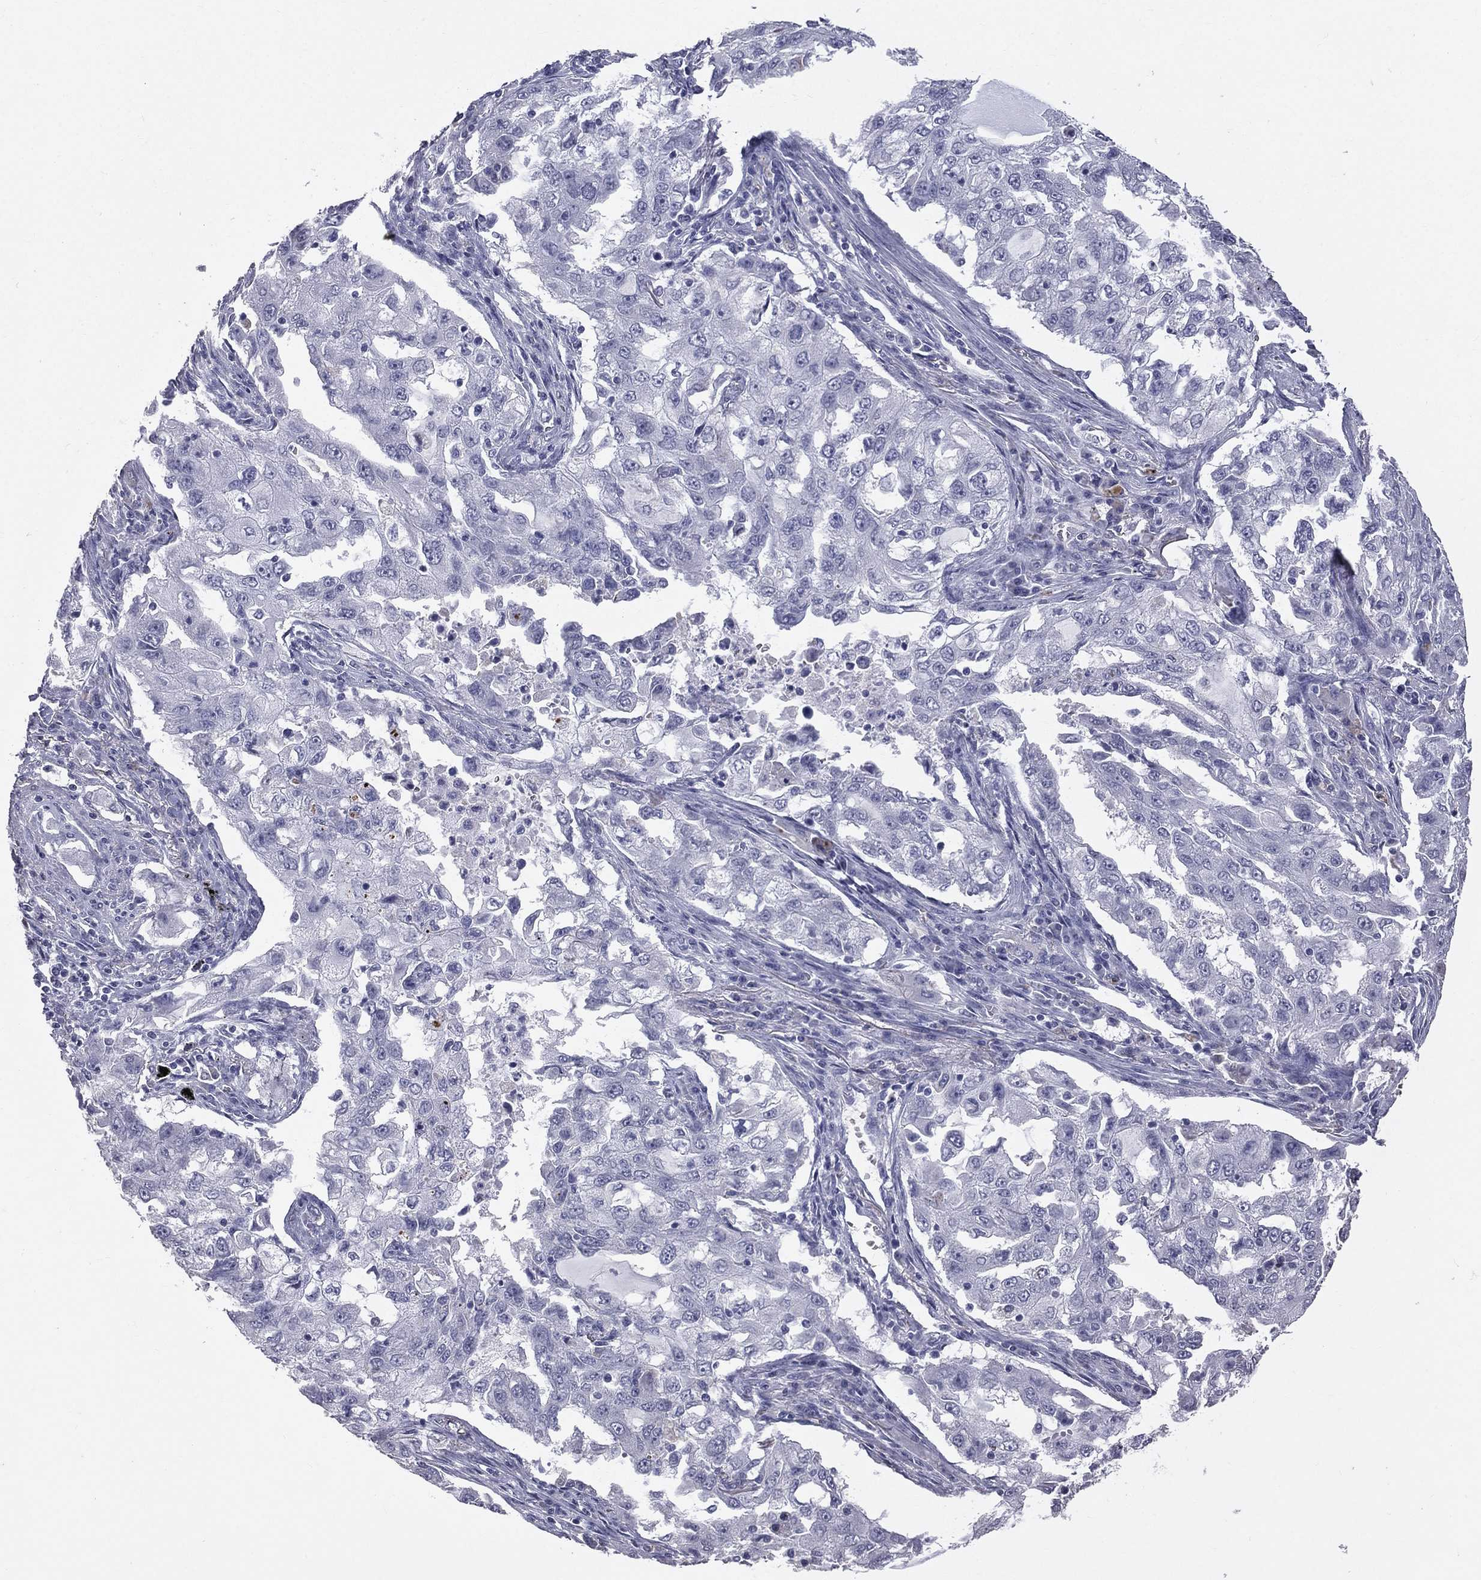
{"staining": {"intensity": "negative", "quantity": "none", "location": "none"}, "tissue": "lung cancer", "cell_type": "Tumor cells", "image_type": "cancer", "snomed": [{"axis": "morphology", "description": "Adenocarcinoma, NOS"}, {"axis": "topography", "description": "Lung"}], "caption": "Tumor cells show no significant staining in lung cancer (adenocarcinoma).", "gene": "ESX1", "patient": {"sex": "female", "age": 61}}